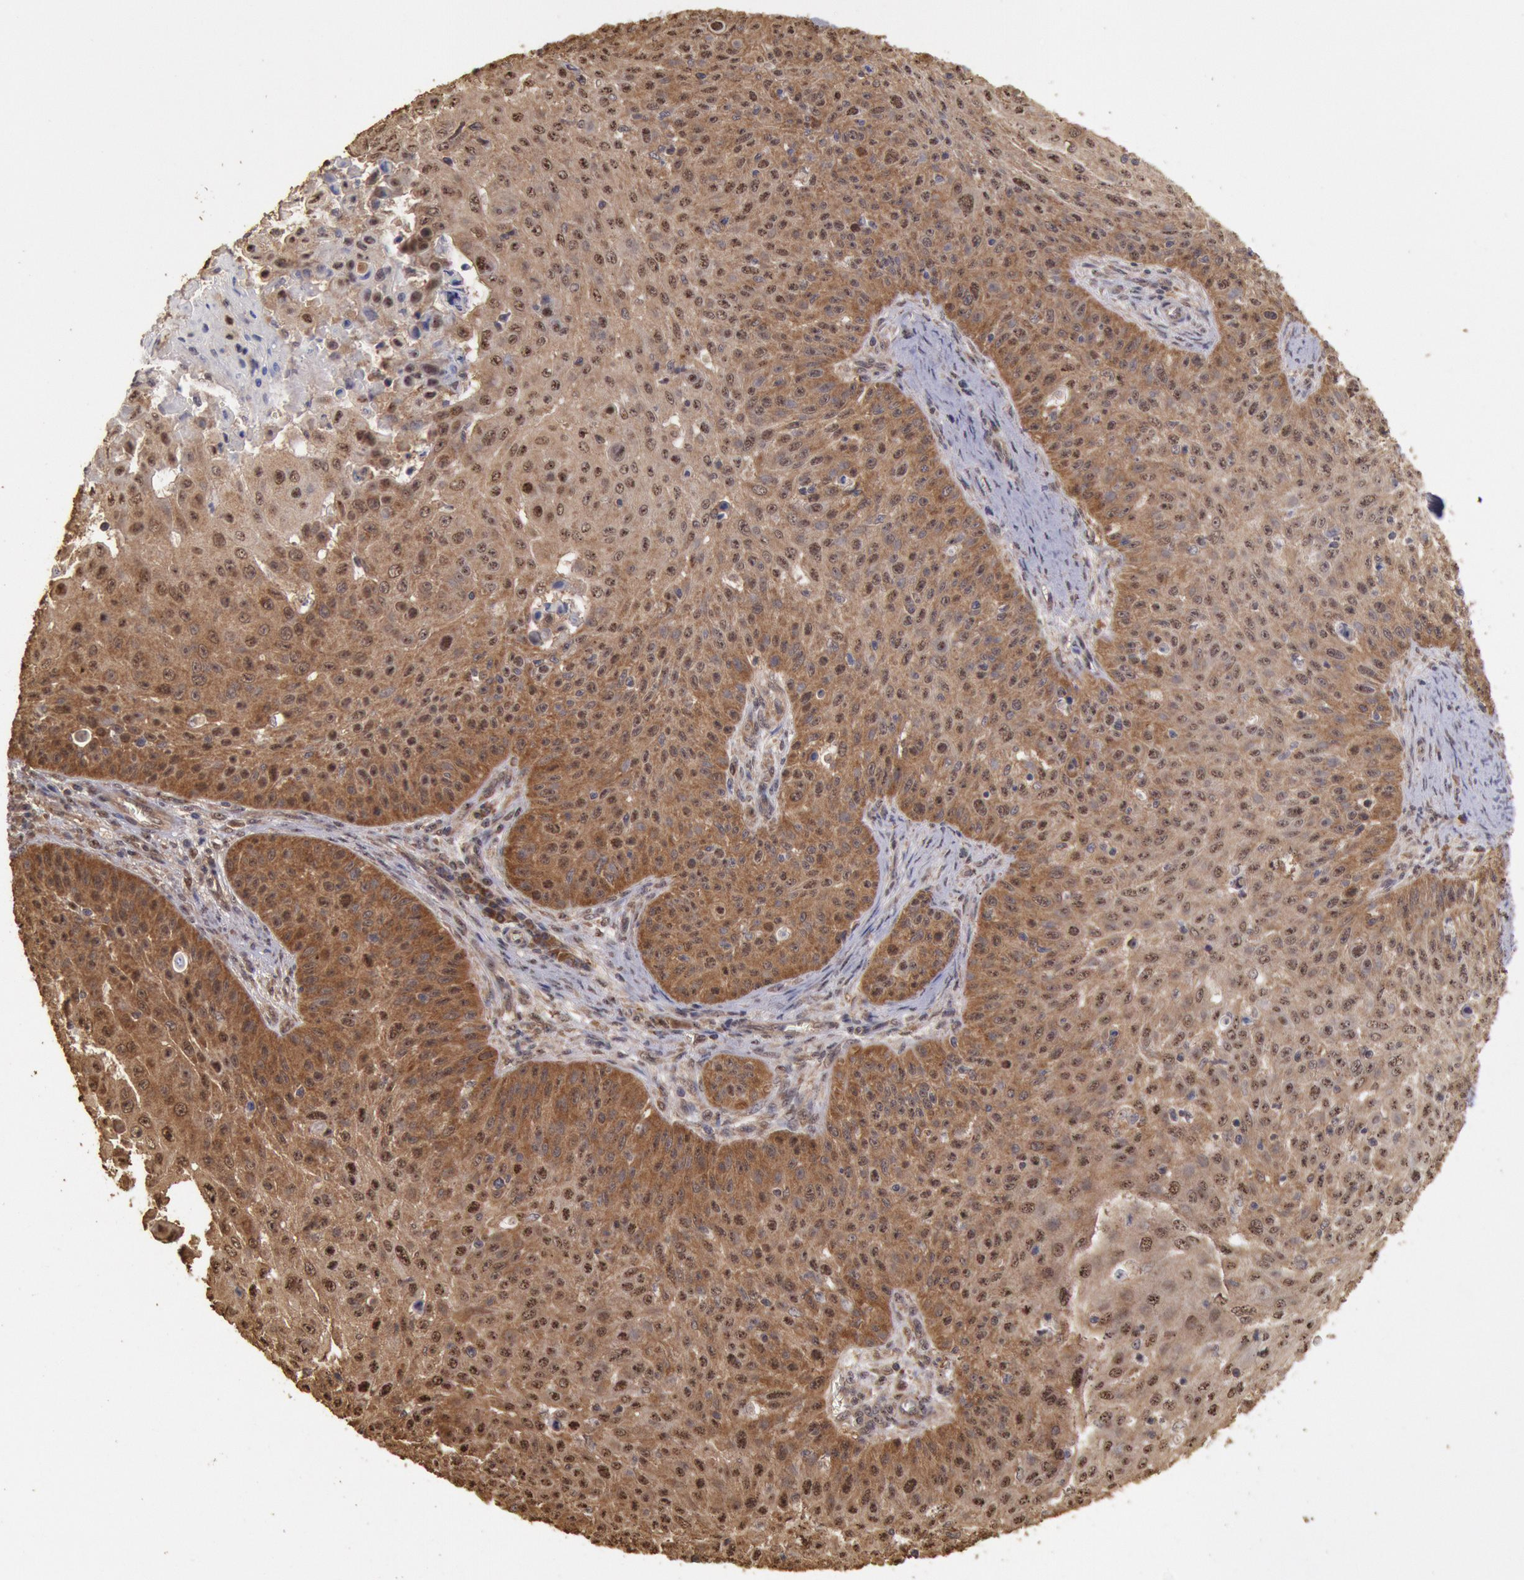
{"staining": {"intensity": "moderate", "quantity": ">75%", "location": "cytoplasmic/membranous,nuclear"}, "tissue": "skin cancer", "cell_type": "Tumor cells", "image_type": "cancer", "snomed": [{"axis": "morphology", "description": "Squamous cell carcinoma, NOS"}, {"axis": "topography", "description": "Skin"}], "caption": "IHC micrograph of neoplastic tissue: human squamous cell carcinoma (skin) stained using immunohistochemistry (IHC) demonstrates medium levels of moderate protein expression localized specifically in the cytoplasmic/membranous and nuclear of tumor cells, appearing as a cytoplasmic/membranous and nuclear brown color.", "gene": "STX17", "patient": {"sex": "male", "age": 82}}